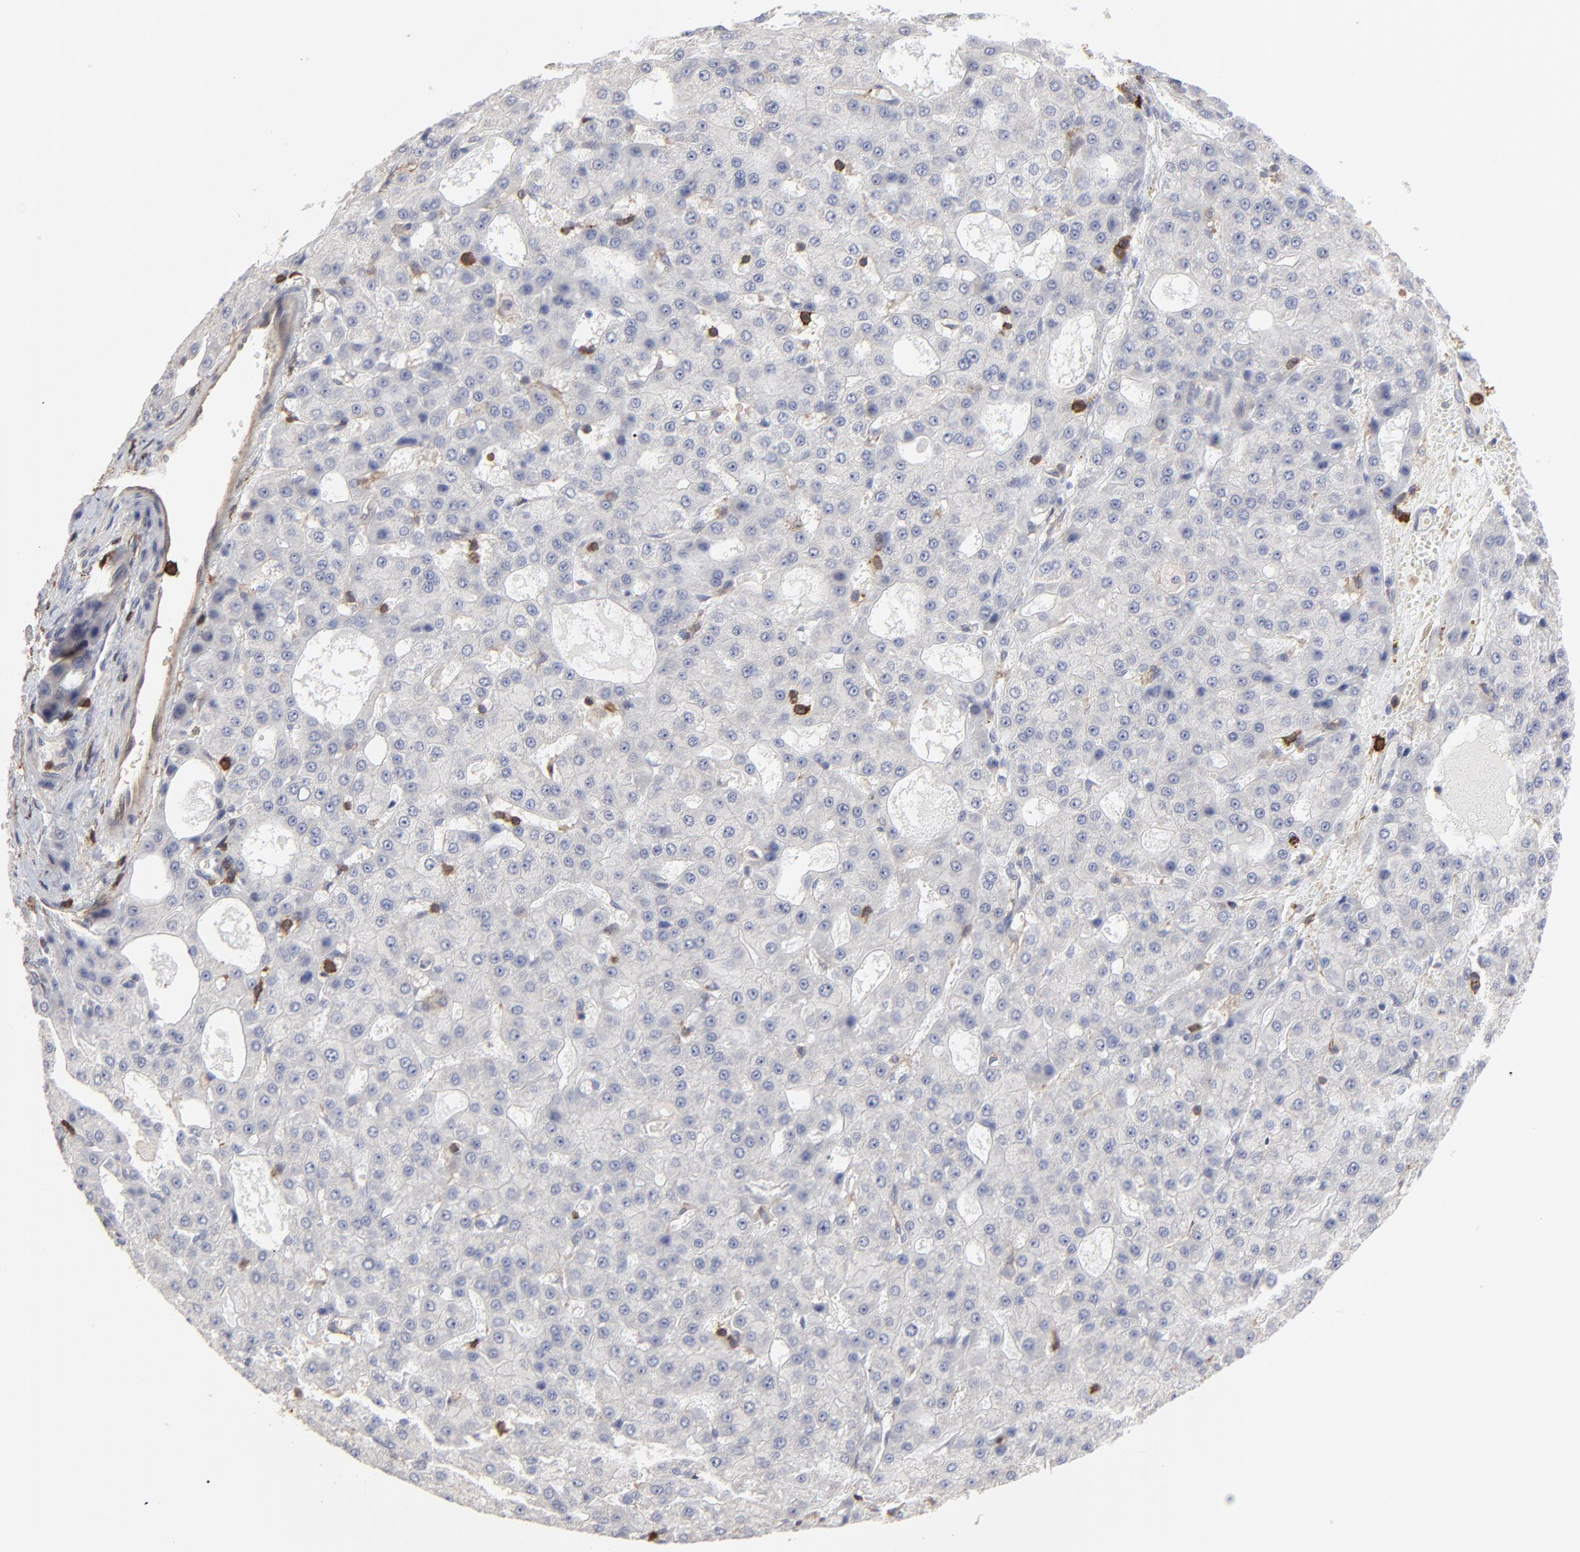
{"staining": {"intensity": "negative", "quantity": "none", "location": "none"}, "tissue": "liver cancer", "cell_type": "Tumor cells", "image_type": "cancer", "snomed": [{"axis": "morphology", "description": "Carcinoma, Hepatocellular, NOS"}, {"axis": "topography", "description": "Liver"}], "caption": "IHC of human hepatocellular carcinoma (liver) exhibits no positivity in tumor cells.", "gene": "SLC6A14", "patient": {"sex": "male", "age": 47}}